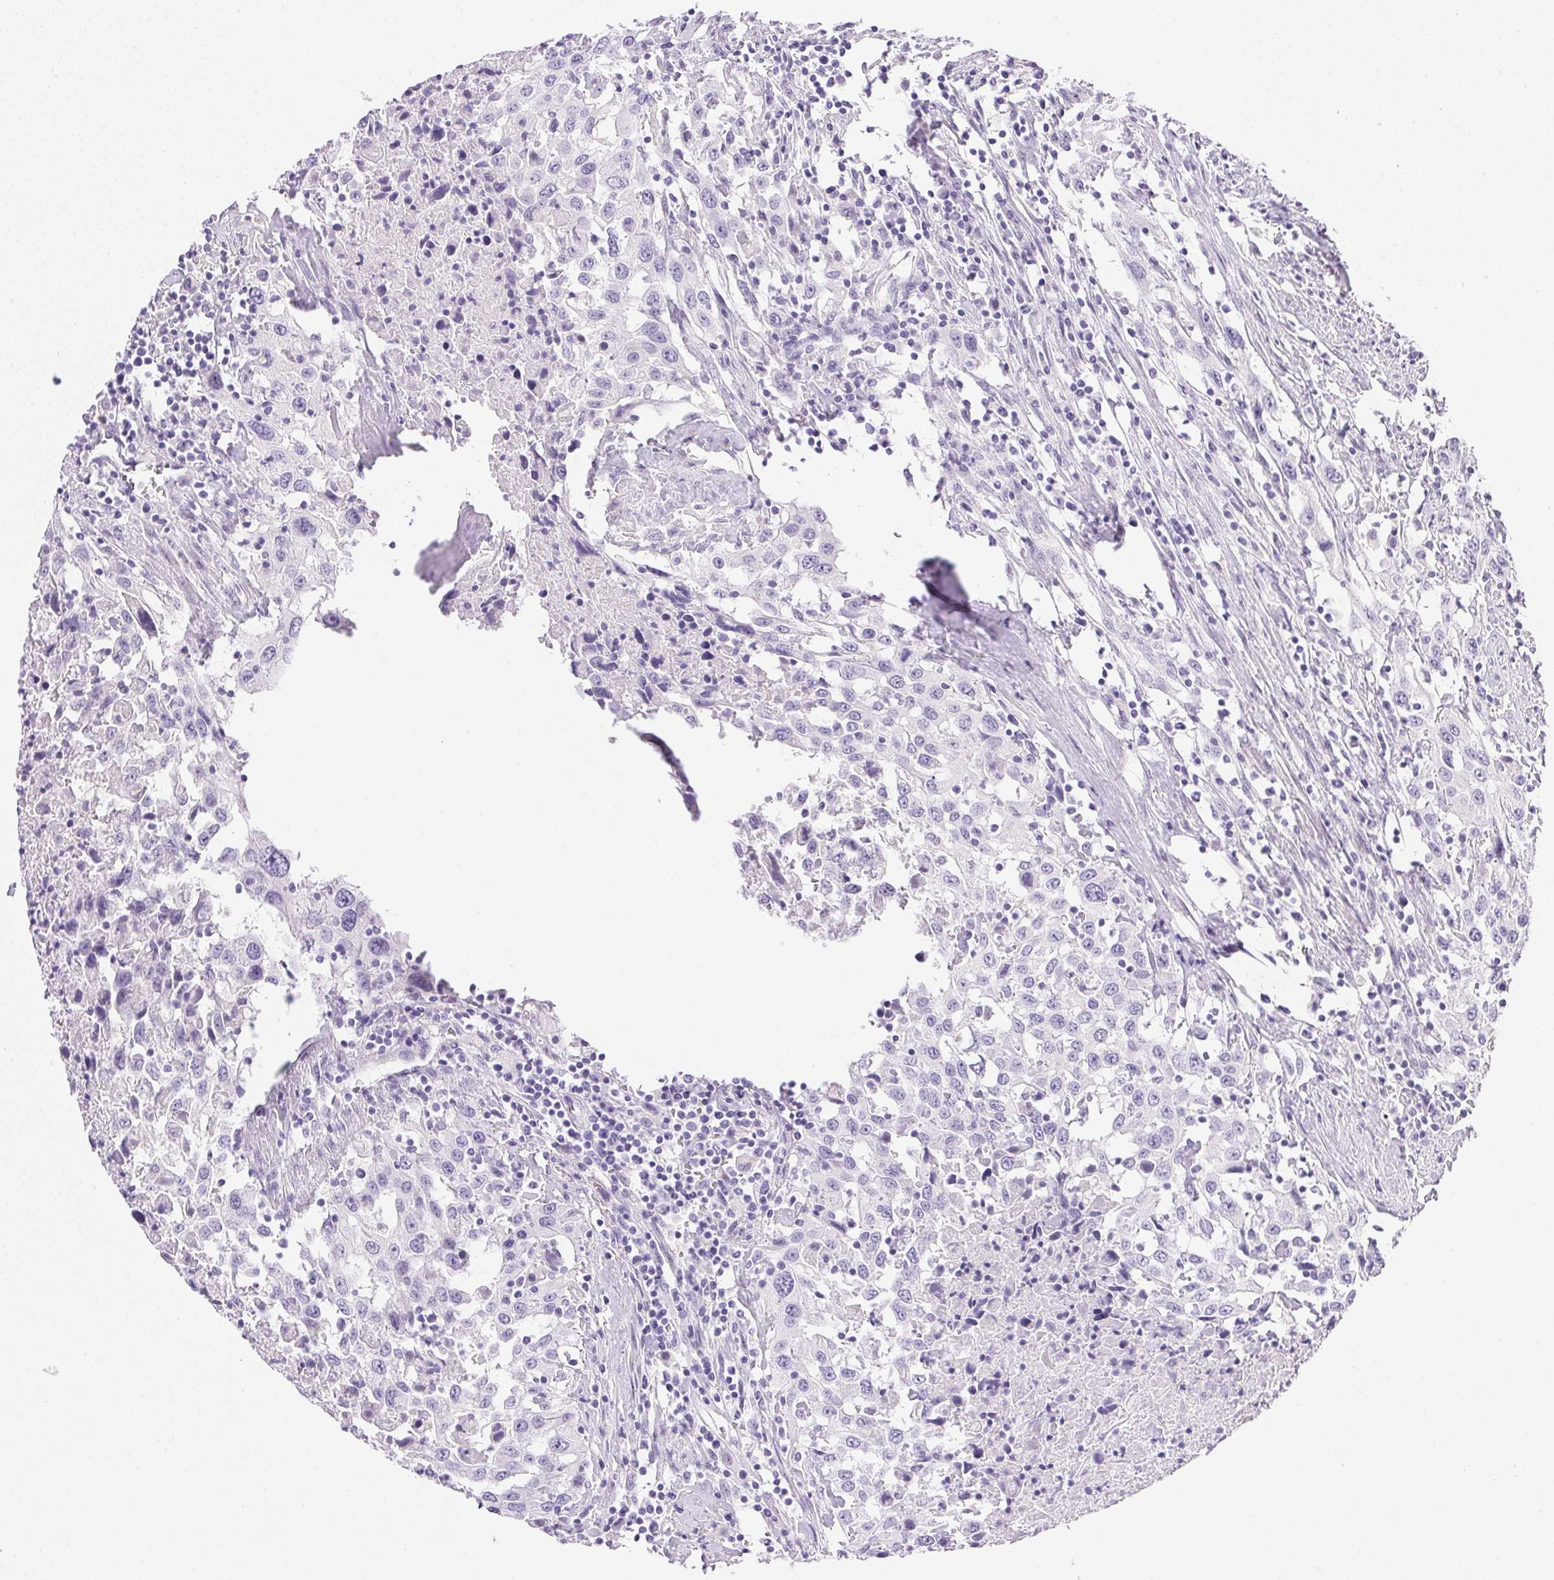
{"staining": {"intensity": "negative", "quantity": "none", "location": "none"}, "tissue": "urothelial cancer", "cell_type": "Tumor cells", "image_type": "cancer", "snomed": [{"axis": "morphology", "description": "Urothelial carcinoma, High grade"}, {"axis": "topography", "description": "Urinary bladder"}], "caption": "A histopathology image of human urothelial cancer is negative for staining in tumor cells.", "gene": "ATP6V0A4", "patient": {"sex": "male", "age": 61}}